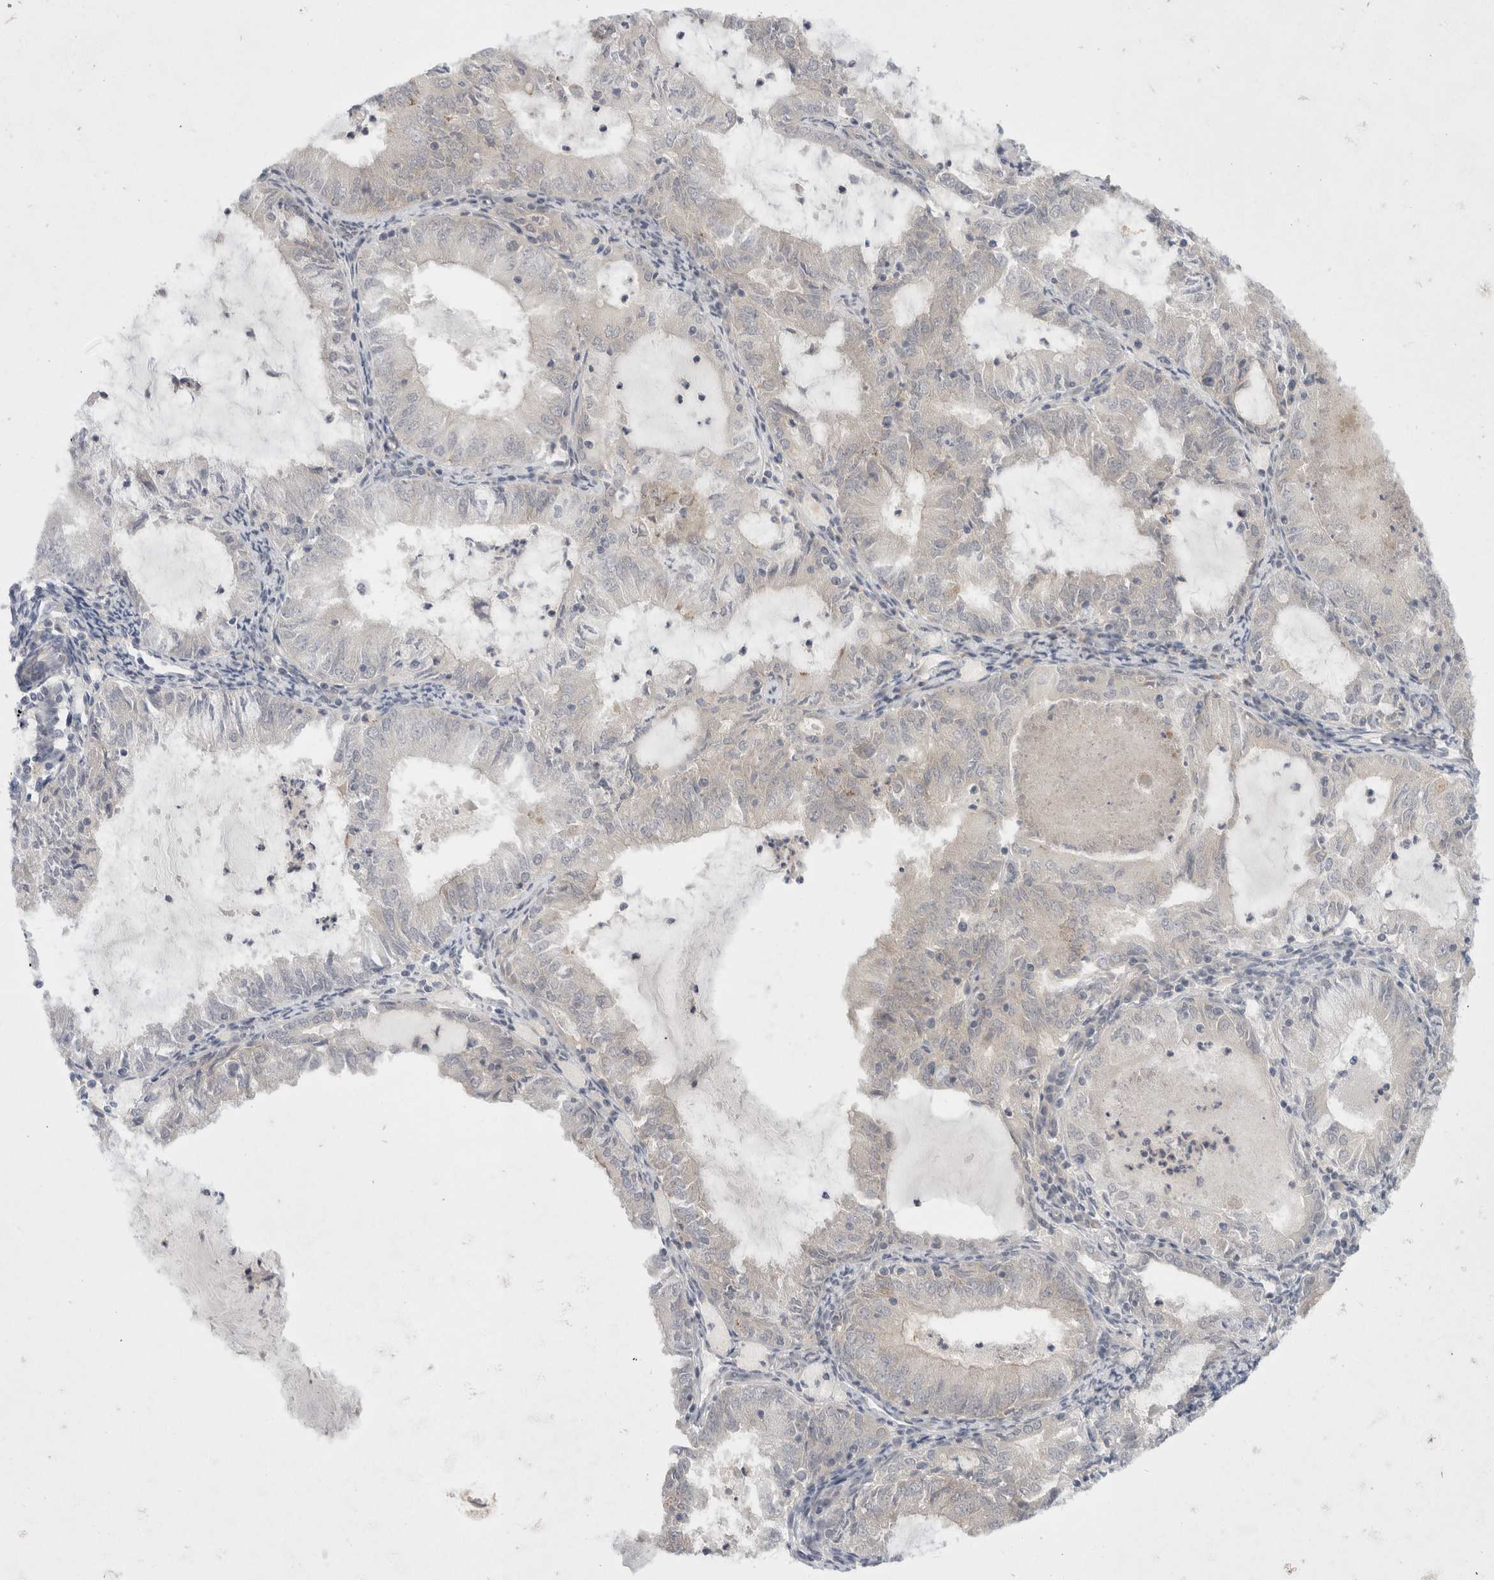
{"staining": {"intensity": "negative", "quantity": "none", "location": "none"}, "tissue": "endometrial cancer", "cell_type": "Tumor cells", "image_type": "cancer", "snomed": [{"axis": "morphology", "description": "Adenocarcinoma, NOS"}, {"axis": "topography", "description": "Endometrium"}], "caption": "Immunohistochemistry (IHC) image of endometrial cancer (adenocarcinoma) stained for a protein (brown), which demonstrates no staining in tumor cells.", "gene": "TOM1L2", "patient": {"sex": "female", "age": 57}}